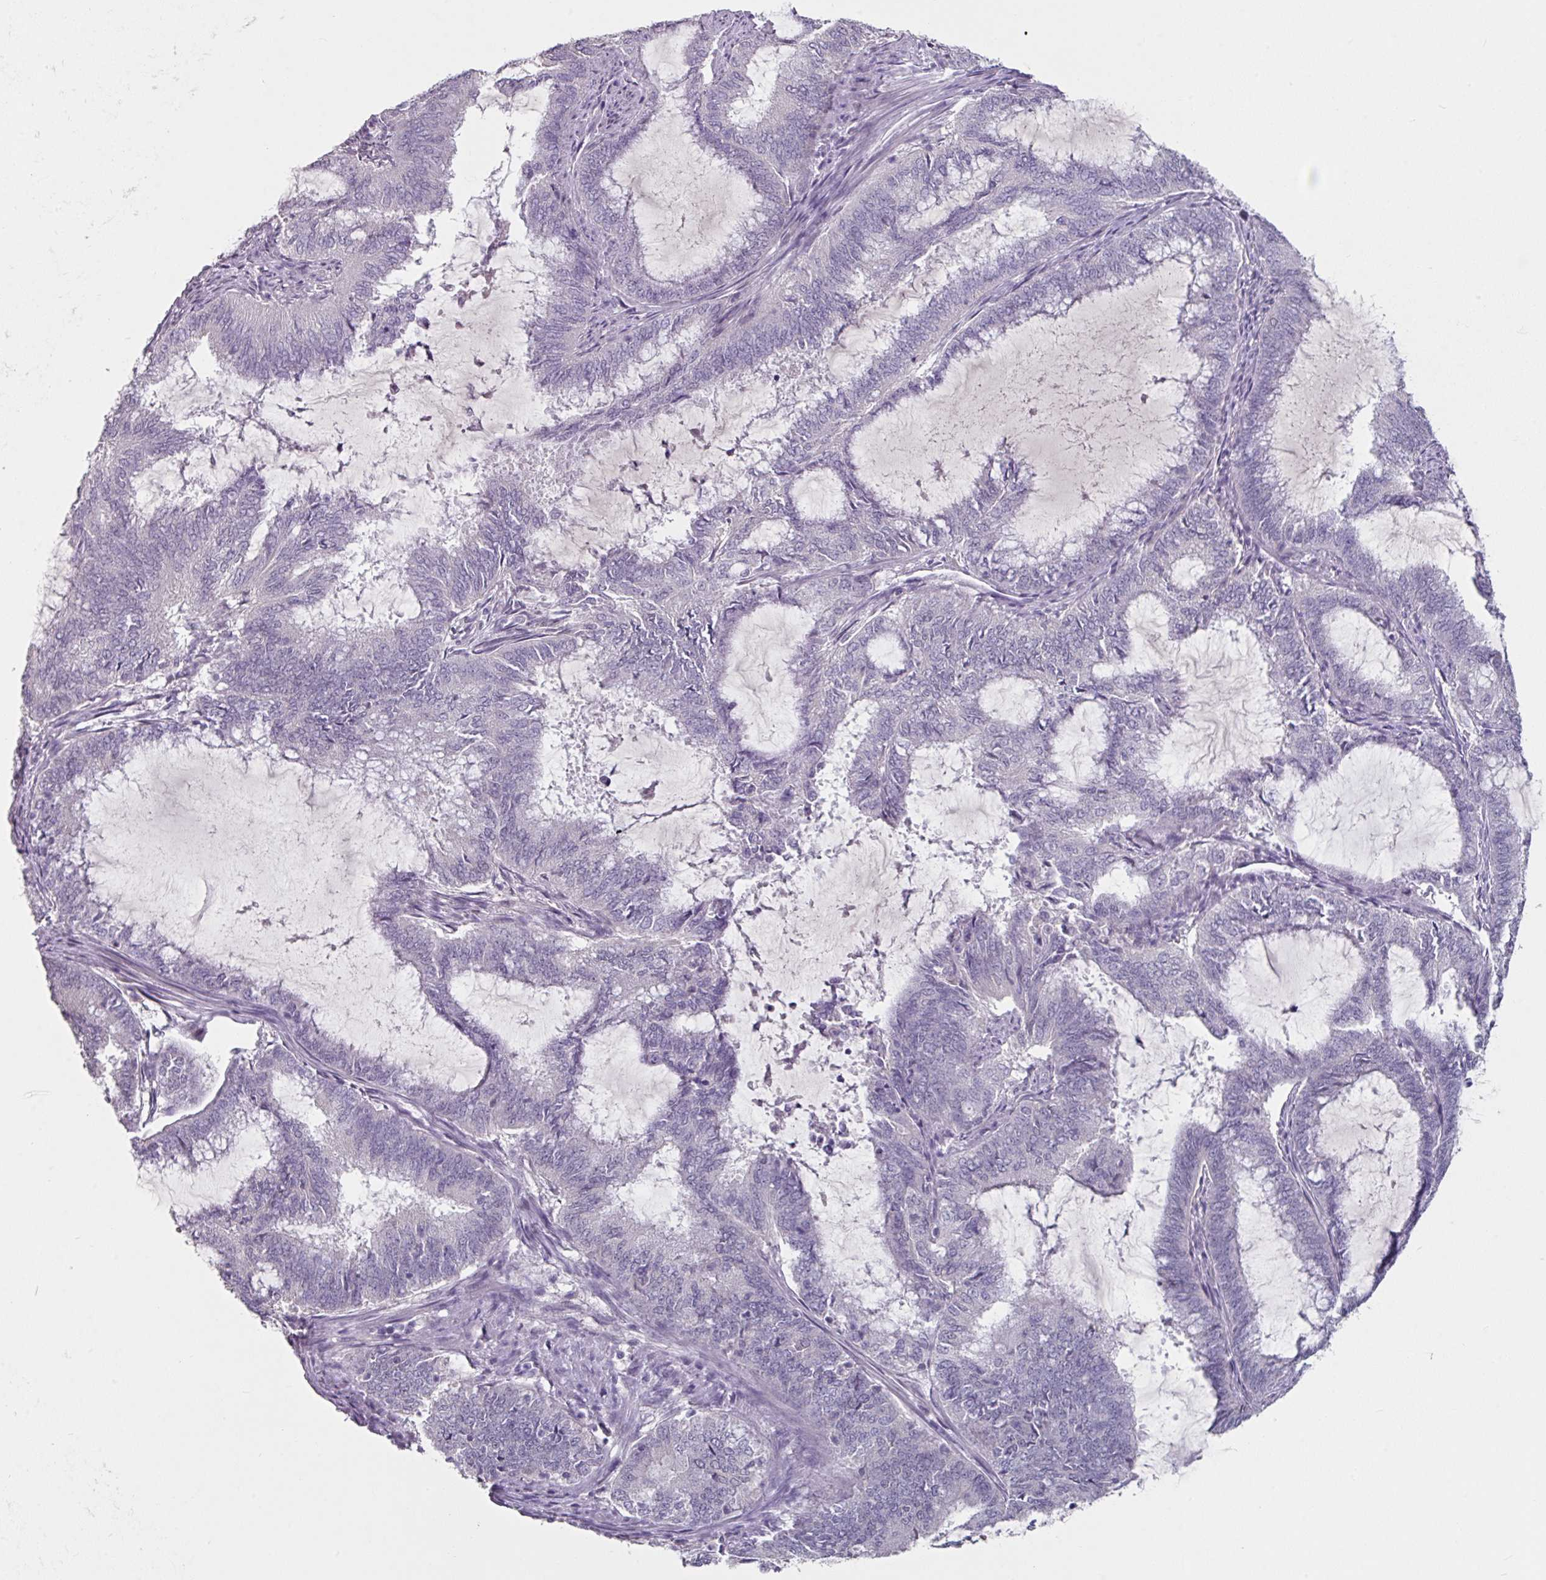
{"staining": {"intensity": "negative", "quantity": "none", "location": "none"}, "tissue": "endometrial cancer", "cell_type": "Tumor cells", "image_type": "cancer", "snomed": [{"axis": "morphology", "description": "Adenocarcinoma, NOS"}, {"axis": "topography", "description": "Endometrium"}], "caption": "Tumor cells are negative for brown protein staining in adenocarcinoma (endometrial).", "gene": "ELK1", "patient": {"sex": "female", "age": 51}}